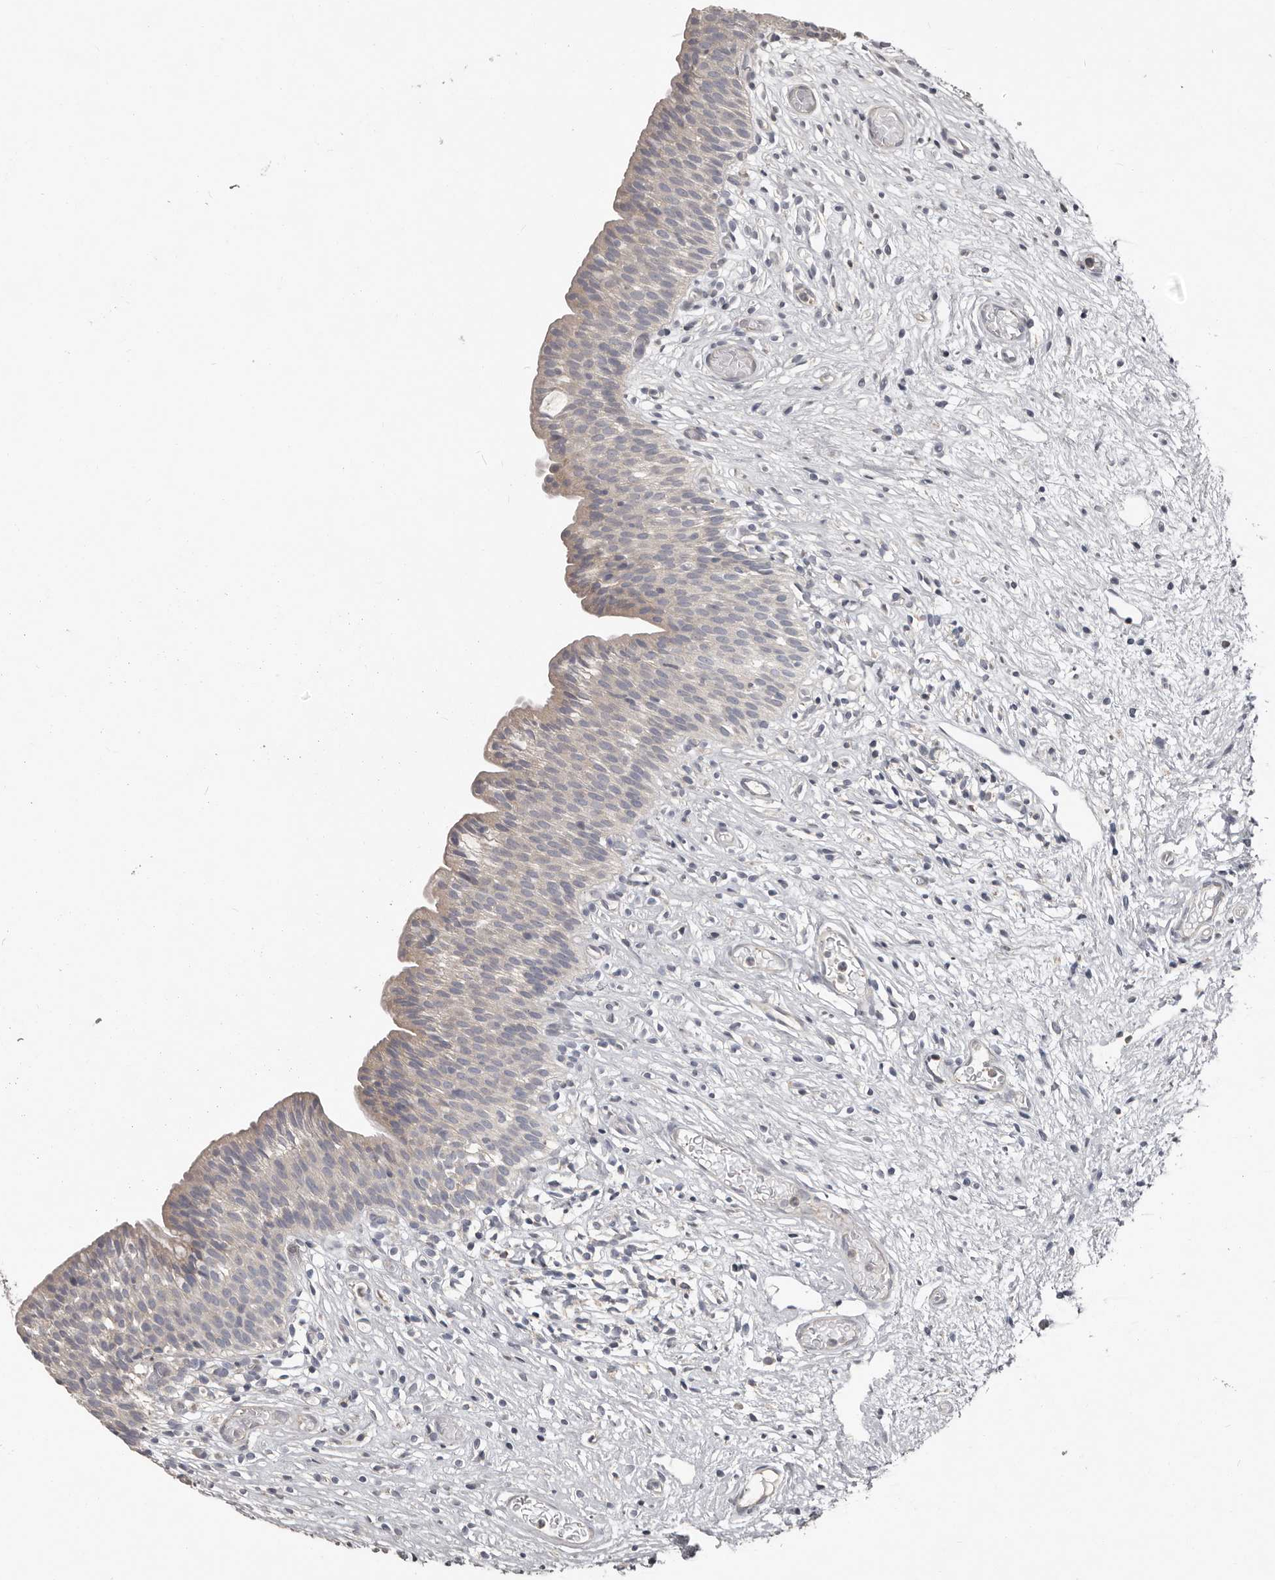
{"staining": {"intensity": "weak", "quantity": "<25%", "location": "cytoplasmic/membranous"}, "tissue": "urinary bladder", "cell_type": "Urothelial cells", "image_type": "normal", "snomed": [{"axis": "morphology", "description": "Transitional cell carcinoma in-situ"}, {"axis": "topography", "description": "Urinary bladder"}], "caption": "The image displays no significant expression in urothelial cells of urinary bladder. Brightfield microscopy of immunohistochemistry (IHC) stained with DAB (3,3'-diaminobenzidine) (brown) and hematoxylin (blue), captured at high magnification.", "gene": "CA6", "patient": {"sex": "male", "age": 74}}